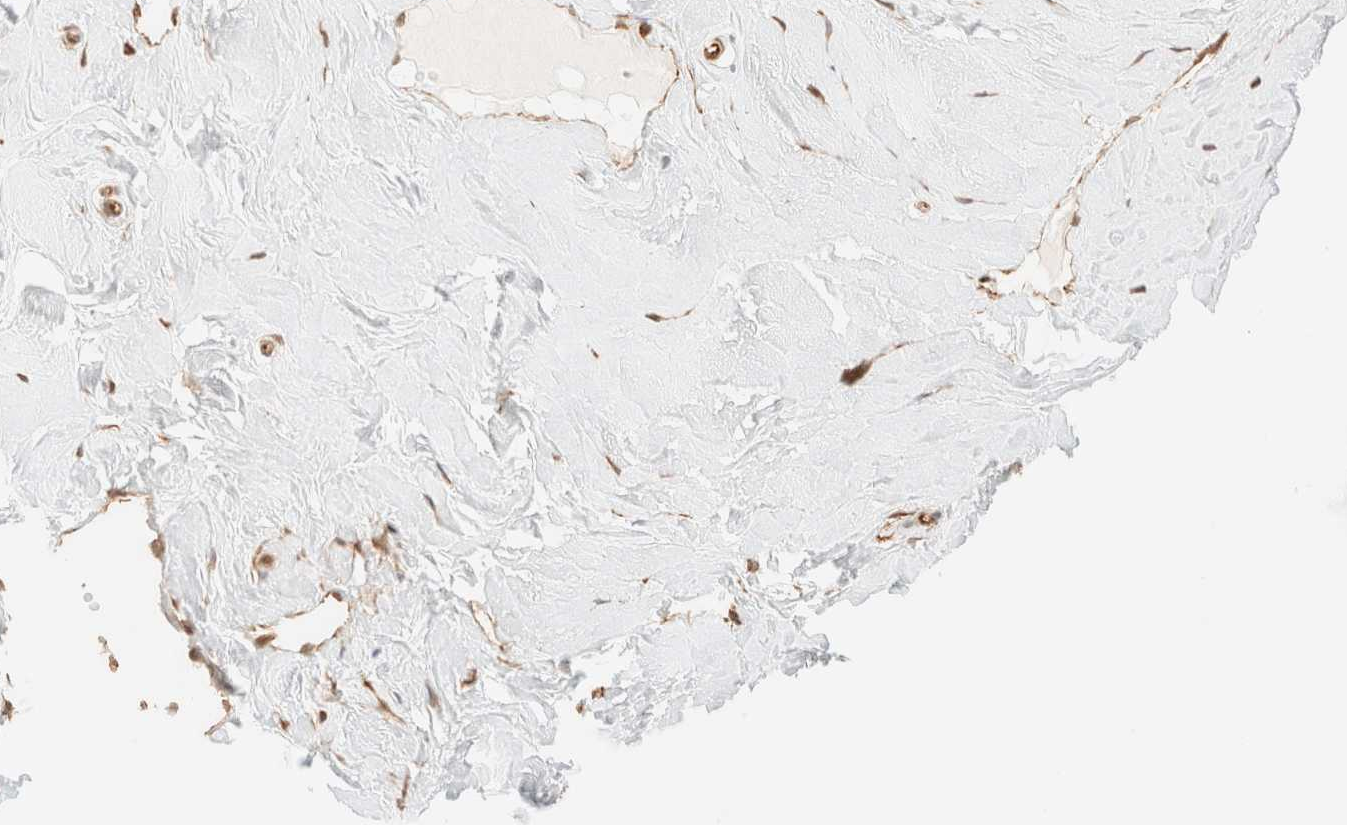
{"staining": {"intensity": "weak", "quantity": "25%-75%", "location": "cytoplasmic/membranous,nuclear"}, "tissue": "breast", "cell_type": "Adipocytes", "image_type": "normal", "snomed": [{"axis": "morphology", "description": "Normal tissue, NOS"}, {"axis": "topography", "description": "Breast"}], "caption": "Weak cytoplasmic/membranous,nuclear staining is identified in approximately 25%-75% of adipocytes in unremarkable breast.", "gene": "ZSCAN18", "patient": {"sex": "female", "age": 23}}